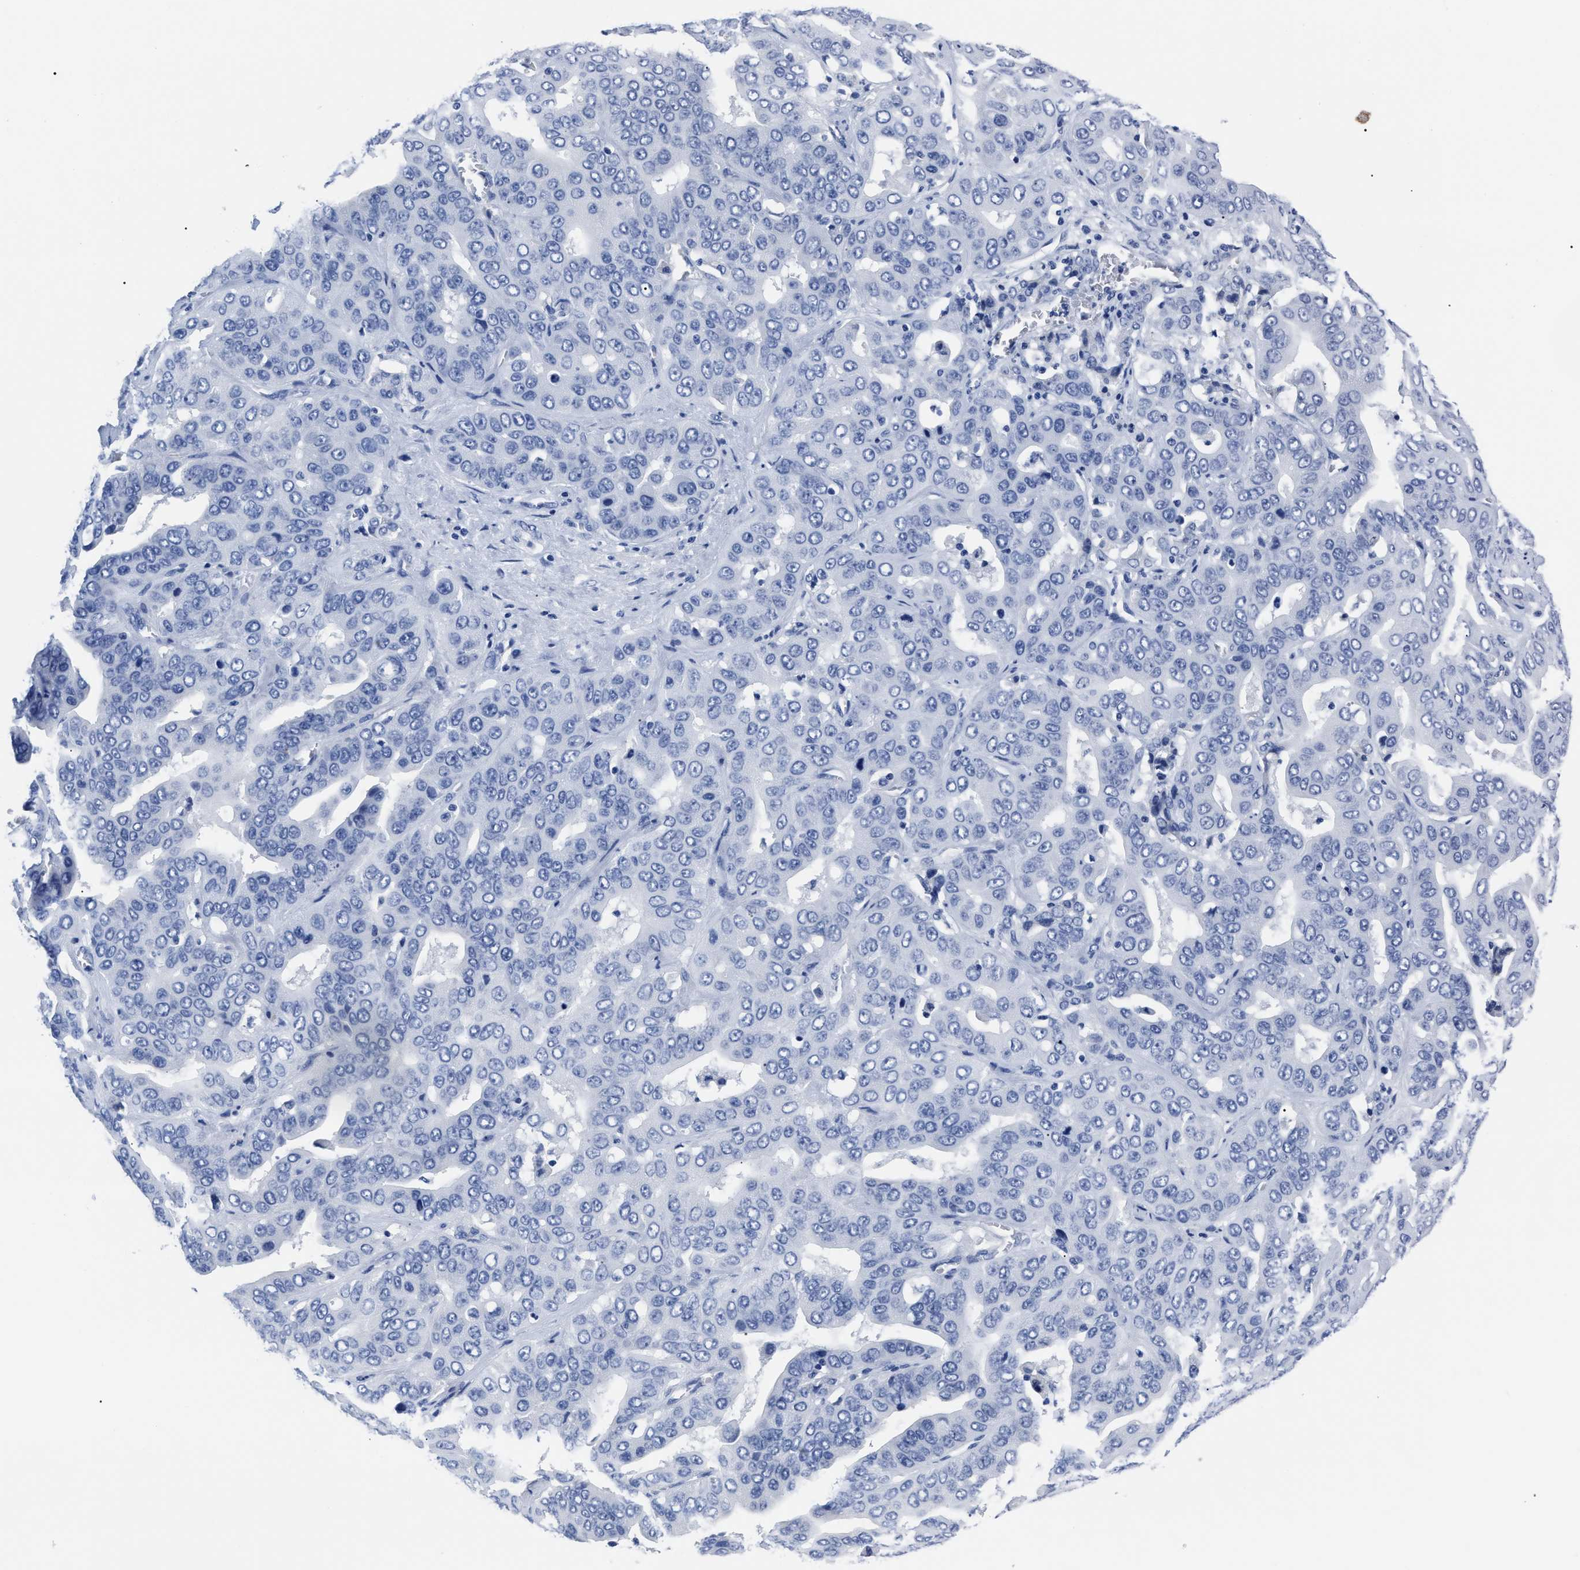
{"staining": {"intensity": "negative", "quantity": "none", "location": "none"}, "tissue": "liver cancer", "cell_type": "Tumor cells", "image_type": "cancer", "snomed": [{"axis": "morphology", "description": "Cholangiocarcinoma"}, {"axis": "topography", "description": "Liver"}], "caption": "A micrograph of cholangiocarcinoma (liver) stained for a protein exhibits no brown staining in tumor cells.", "gene": "ALPG", "patient": {"sex": "female", "age": 52}}